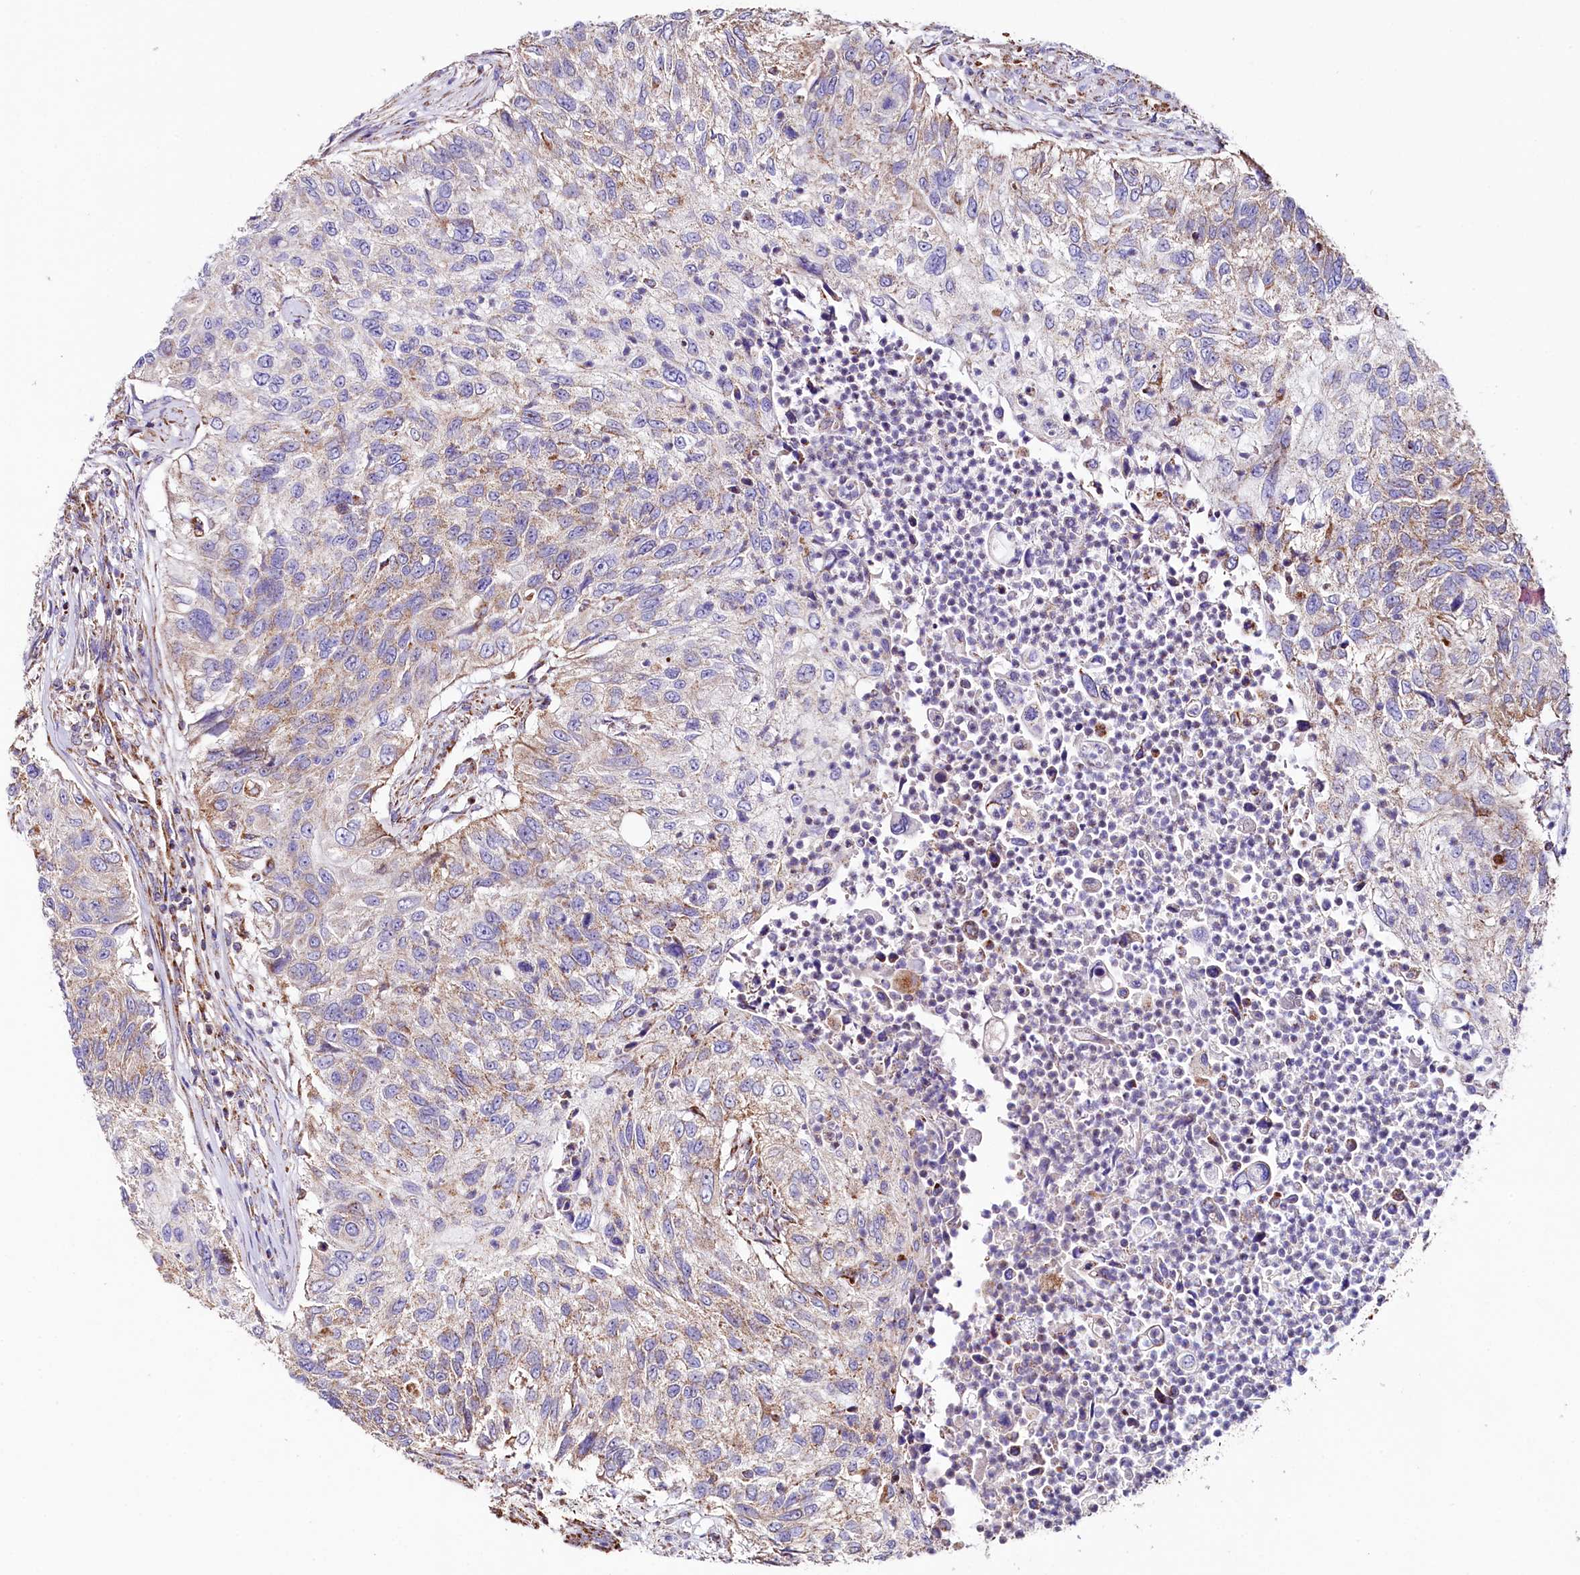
{"staining": {"intensity": "moderate", "quantity": "25%-75%", "location": "cytoplasmic/membranous"}, "tissue": "urothelial cancer", "cell_type": "Tumor cells", "image_type": "cancer", "snomed": [{"axis": "morphology", "description": "Urothelial carcinoma, High grade"}, {"axis": "topography", "description": "Urinary bladder"}], "caption": "Immunohistochemical staining of urothelial cancer reveals medium levels of moderate cytoplasmic/membranous expression in about 25%-75% of tumor cells. Ihc stains the protein of interest in brown and the nuclei are stained blue.", "gene": "APLP2", "patient": {"sex": "female", "age": 60}}